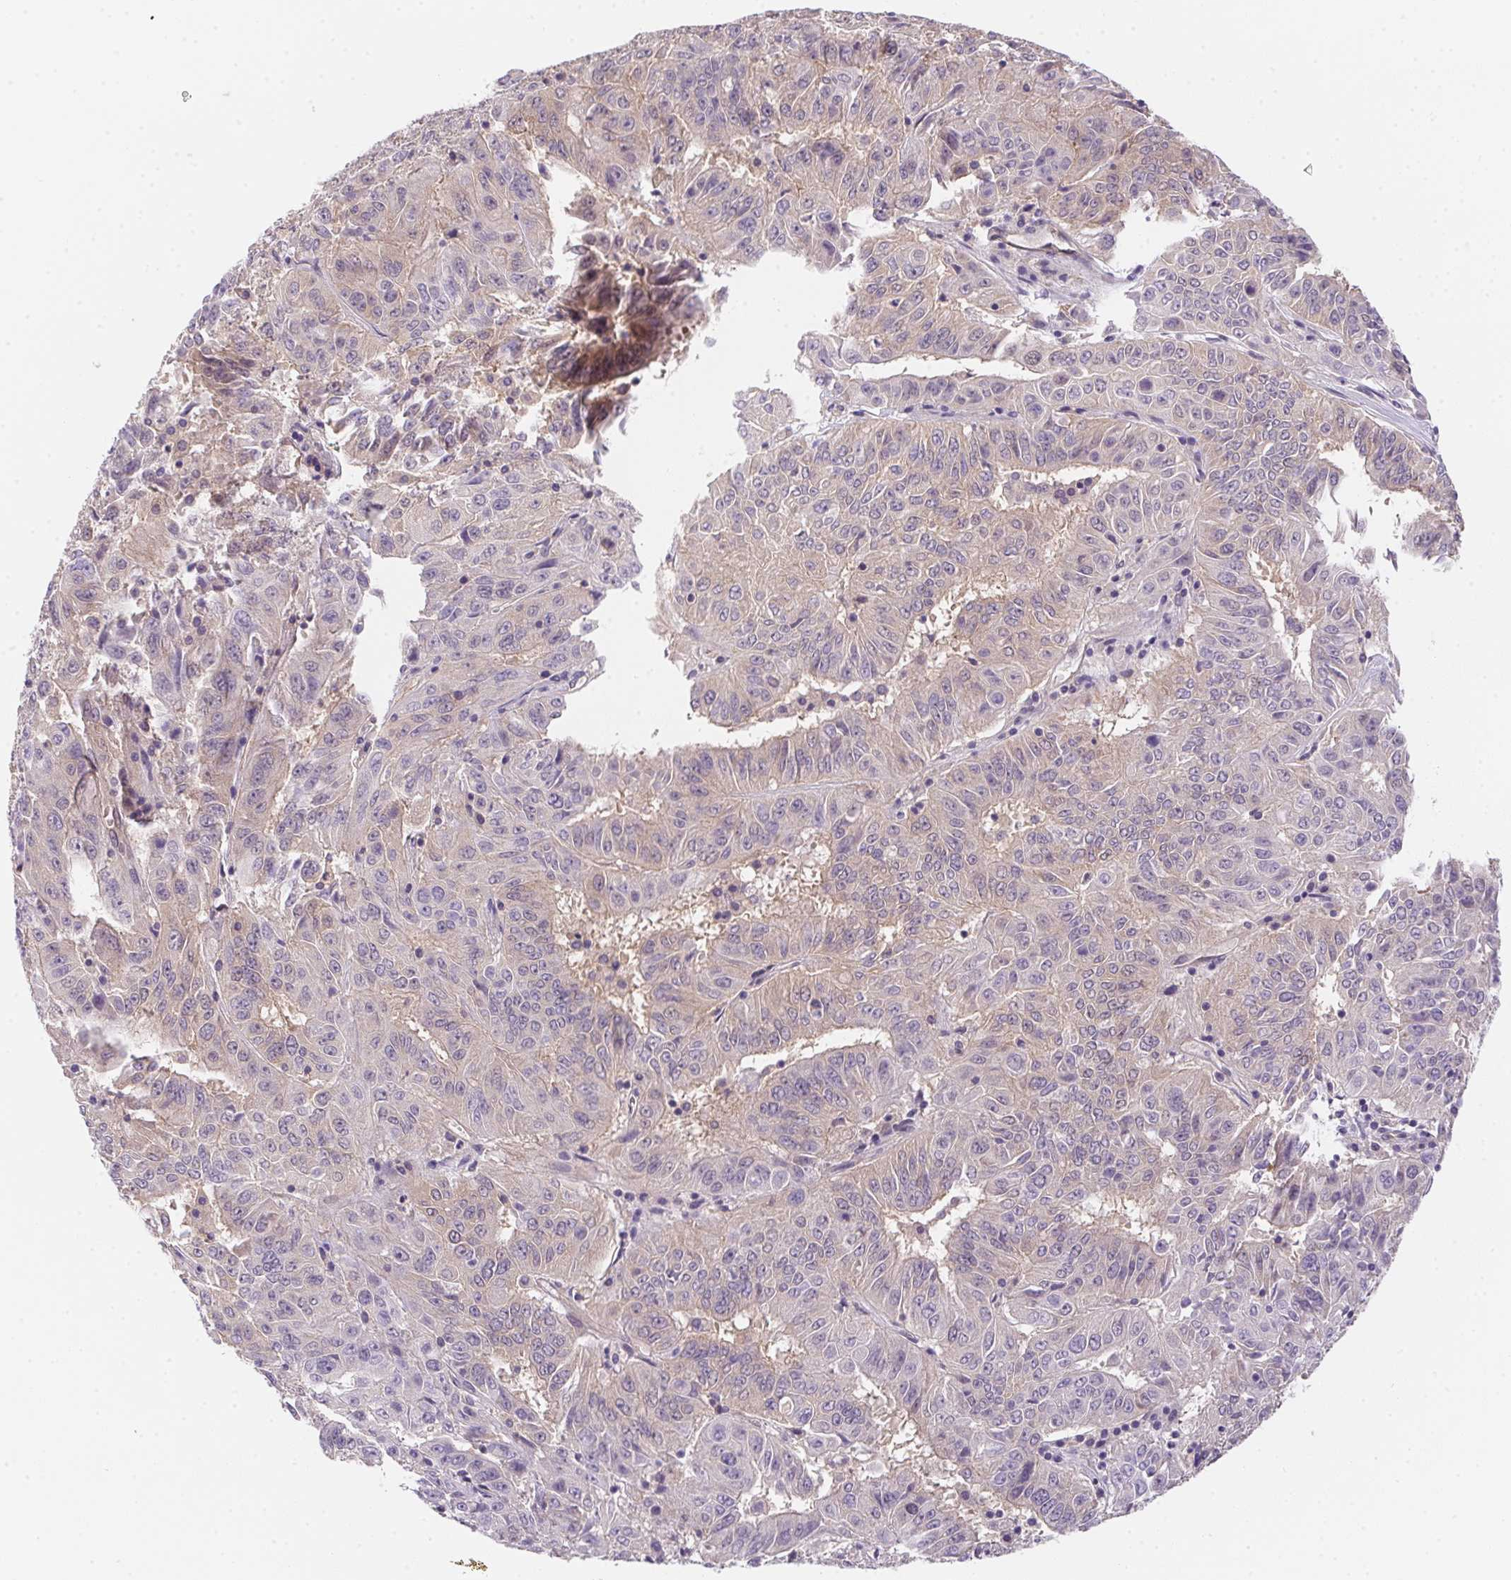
{"staining": {"intensity": "weak", "quantity": "<25%", "location": "cytoplasmic/membranous"}, "tissue": "pancreatic cancer", "cell_type": "Tumor cells", "image_type": "cancer", "snomed": [{"axis": "morphology", "description": "Adenocarcinoma, NOS"}, {"axis": "topography", "description": "Pancreas"}], "caption": "Protein analysis of adenocarcinoma (pancreatic) demonstrates no significant expression in tumor cells.", "gene": "PRKAA1", "patient": {"sex": "male", "age": 63}}